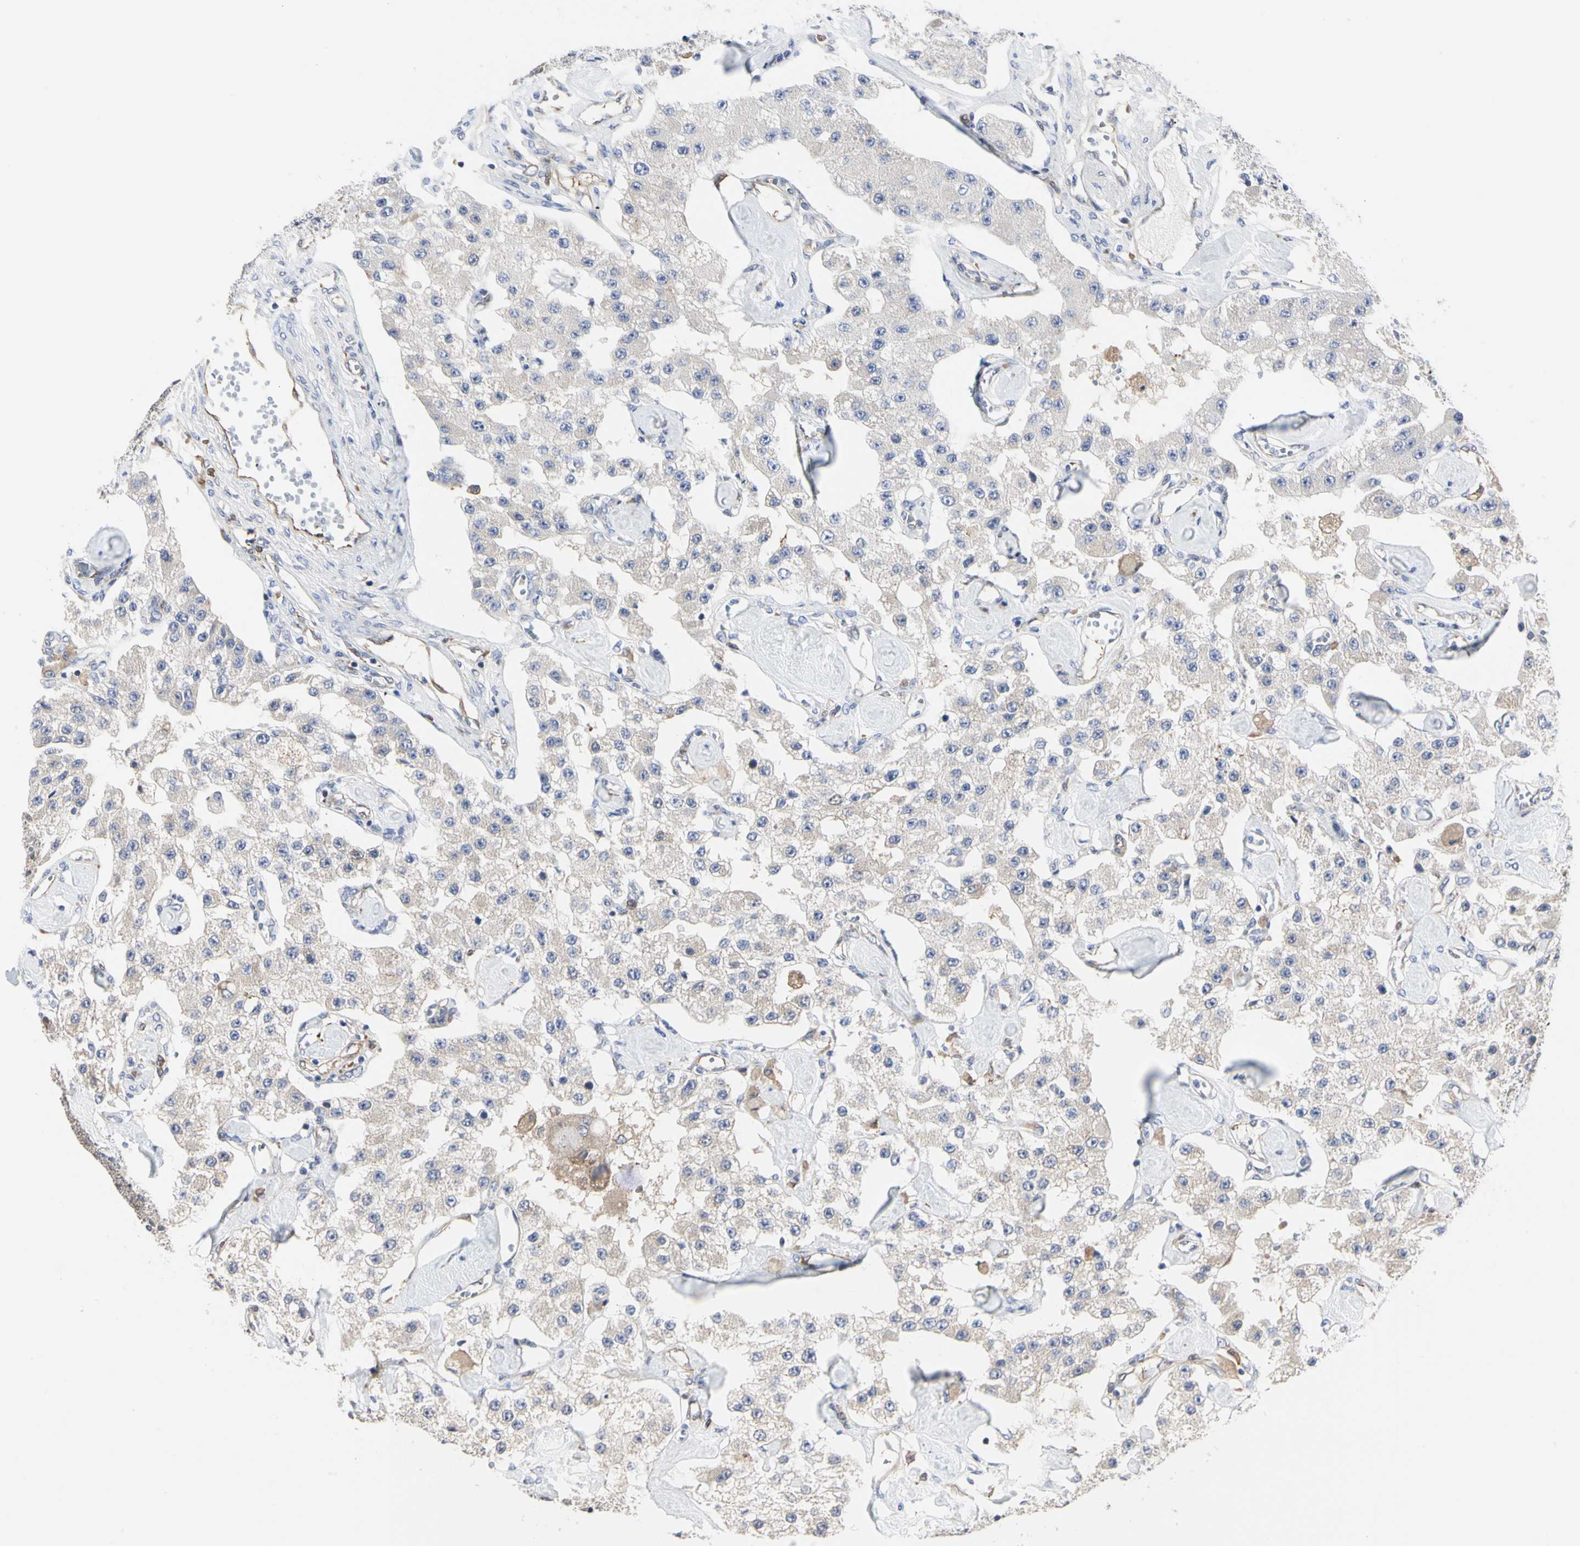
{"staining": {"intensity": "weak", "quantity": ">75%", "location": "cytoplasmic/membranous"}, "tissue": "carcinoid", "cell_type": "Tumor cells", "image_type": "cancer", "snomed": [{"axis": "morphology", "description": "Carcinoid, malignant, NOS"}, {"axis": "topography", "description": "Pancreas"}], "caption": "Carcinoid tissue displays weak cytoplasmic/membranous staining in about >75% of tumor cells, visualized by immunohistochemistry.", "gene": "C3orf52", "patient": {"sex": "male", "age": 41}}